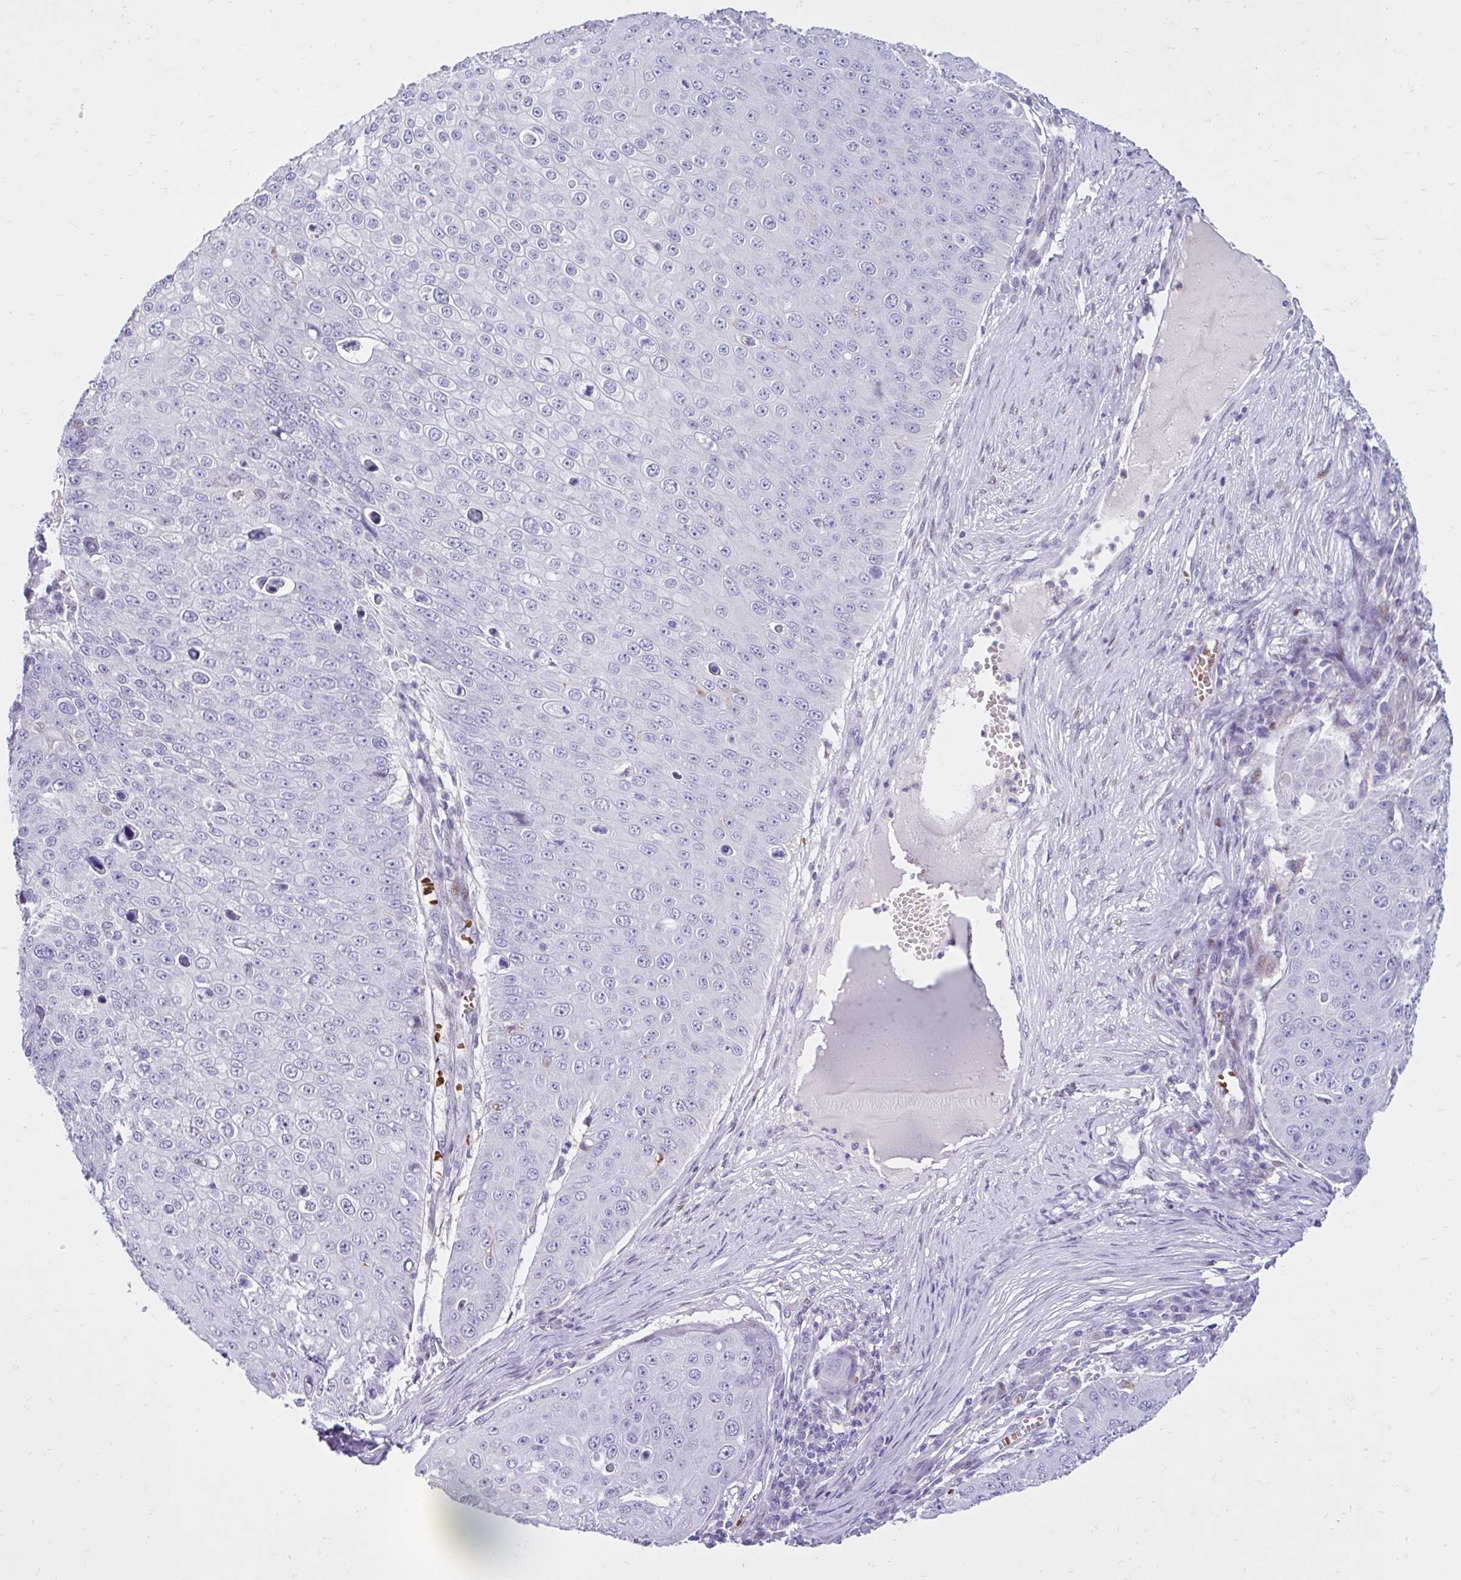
{"staining": {"intensity": "negative", "quantity": "none", "location": "none"}, "tissue": "skin cancer", "cell_type": "Tumor cells", "image_type": "cancer", "snomed": [{"axis": "morphology", "description": "Squamous cell carcinoma, NOS"}, {"axis": "topography", "description": "Skin"}], "caption": "The photomicrograph exhibits no staining of tumor cells in skin cancer.", "gene": "NHLH2", "patient": {"sex": "male", "age": 71}}